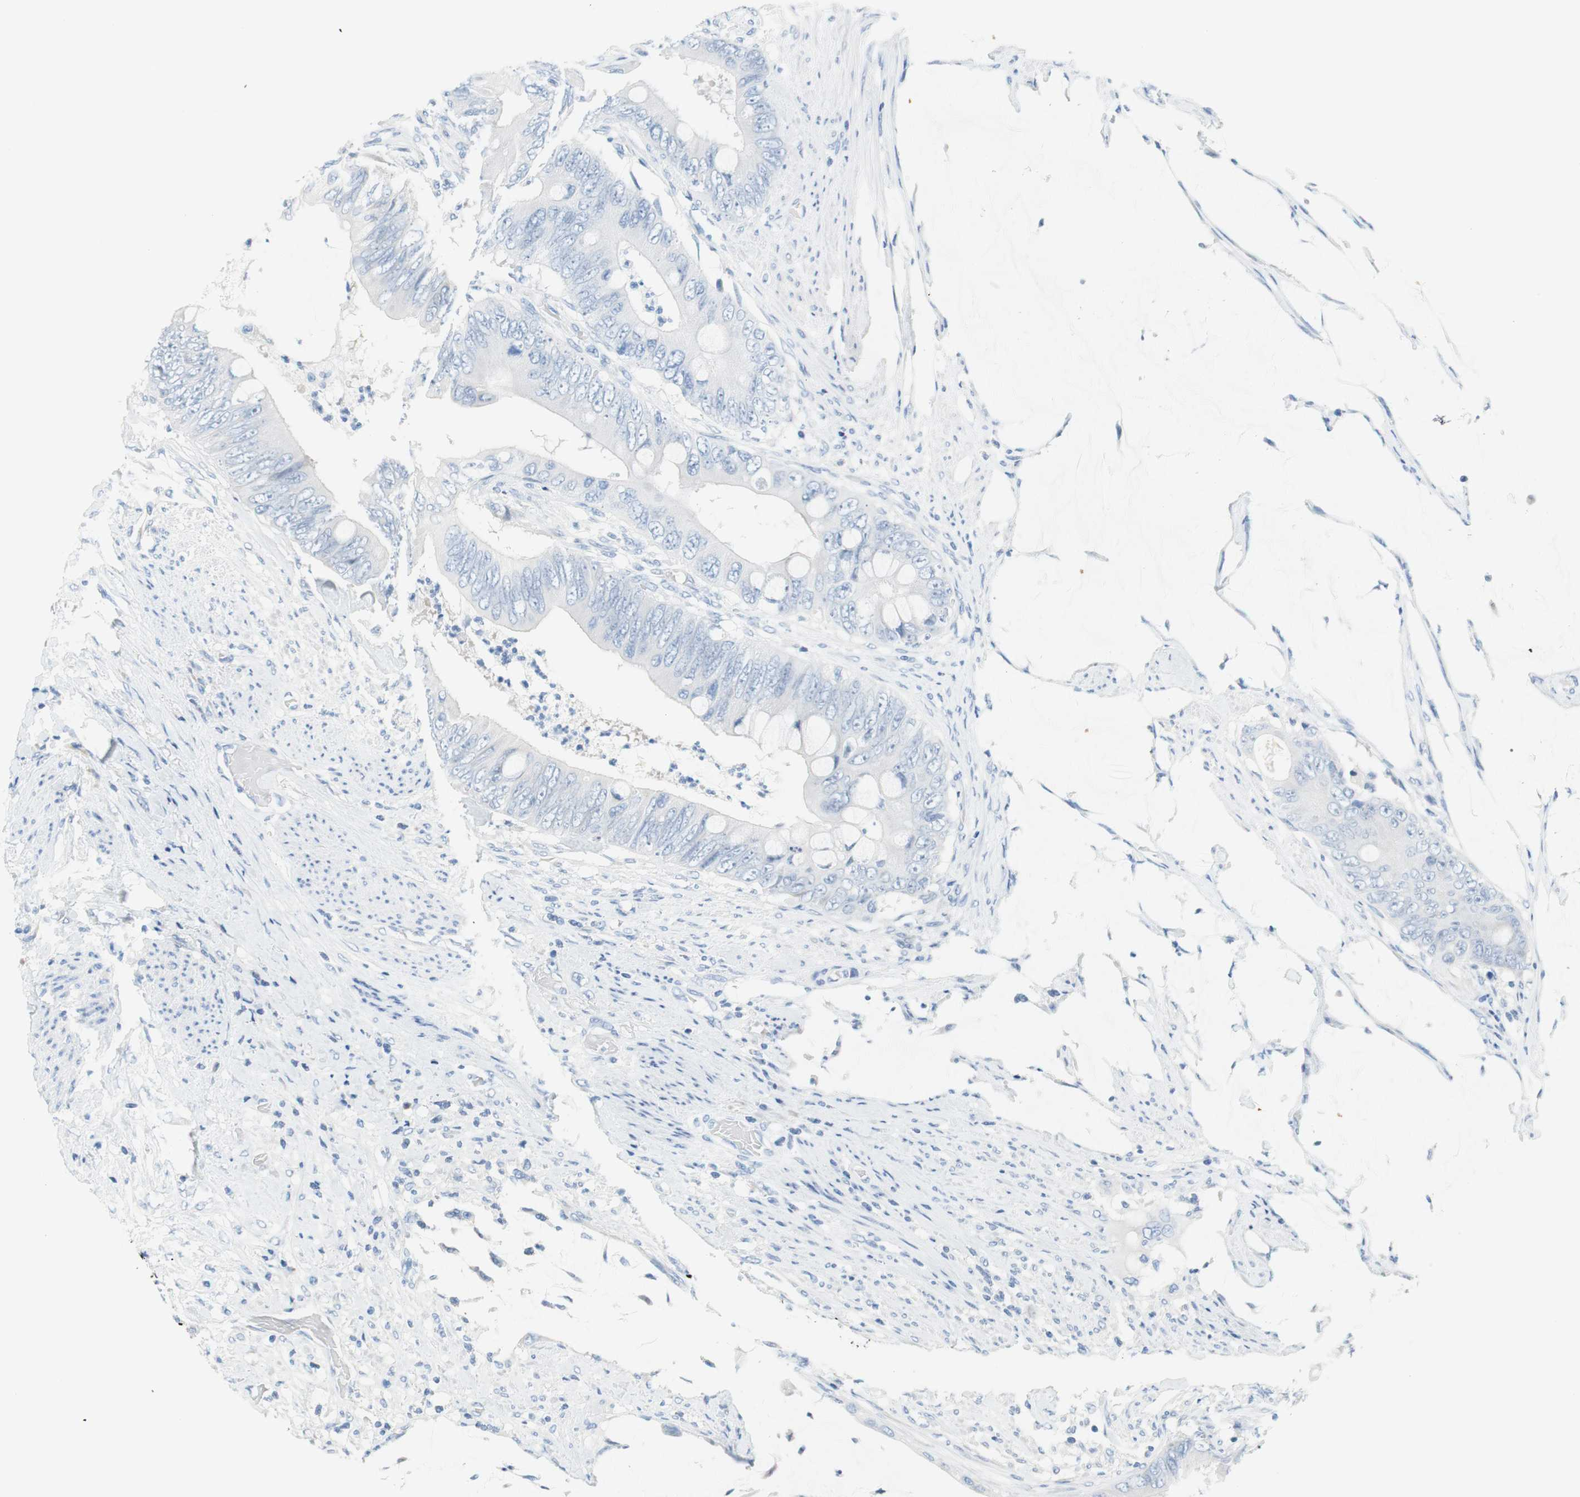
{"staining": {"intensity": "negative", "quantity": "none", "location": "none"}, "tissue": "colorectal cancer", "cell_type": "Tumor cells", "image_type": "cancer", "snomed": [{"axis": "morphology", "description": "Adenocarcinoma, NOS"}, {"axis": "topography", "description": "Rectum"}], "caption": "Immunohistochemistry image of neoplastic tissue: colorectal cancer (adenocarcinoma) stained with DAB (3,3'-diaminobenzidine) exhibits no significant protein staining in tumor cells.", "gene": "MYH1", "patient": {"sex": "female", "age": 77}}